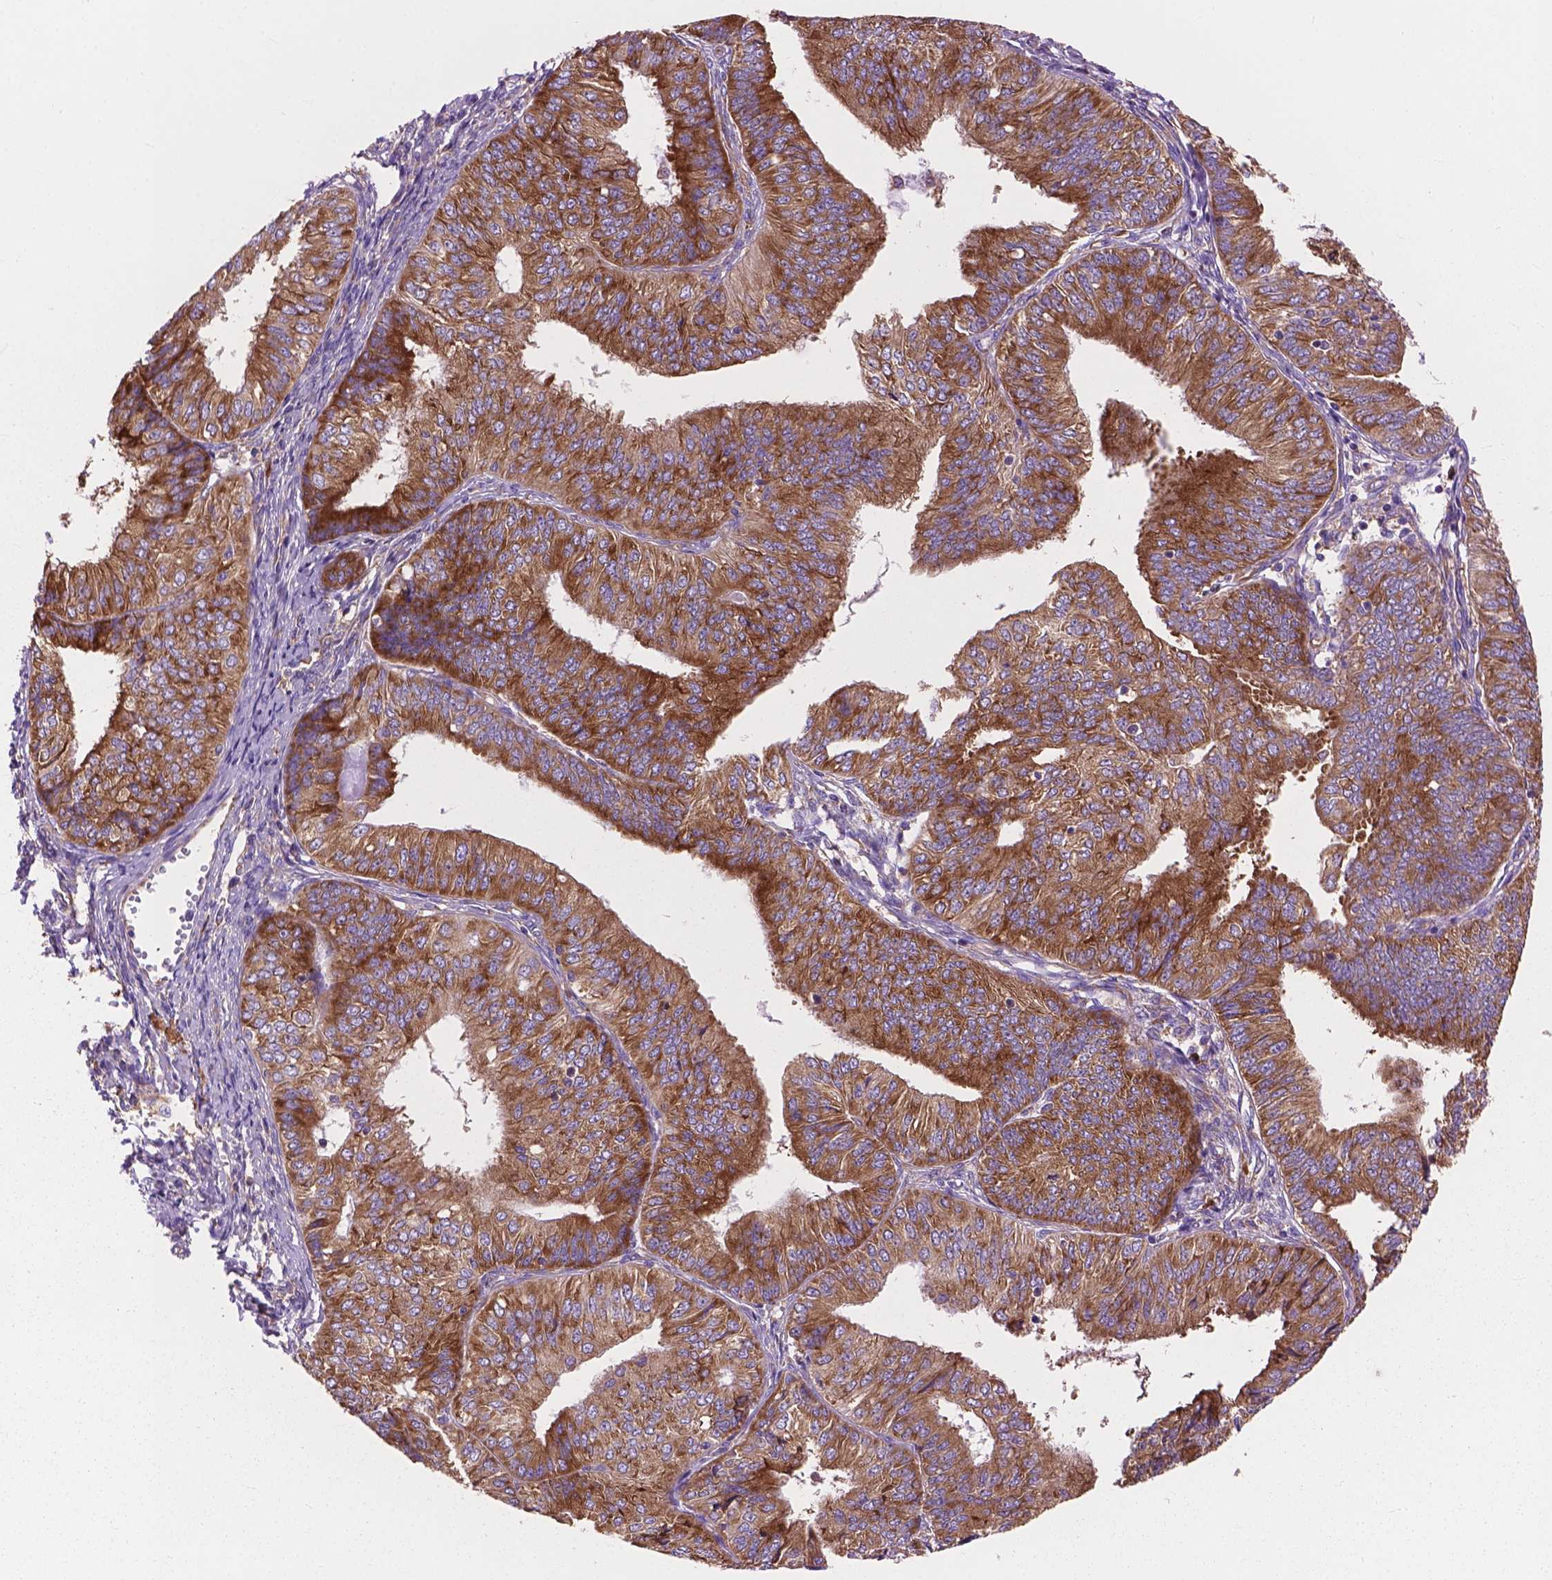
{"staining": {"intensity": "moderate", "quantity": ">75%", "location": "cytoplasmic/membranous"}, "tissue": "endometrial cancer", "cell_type": "Tumor cells", "image_type": "cancer", "snomed": [{"axis": "morphology", "description": "Adenocarcinoma, NOS"}, {"axis": "topography", "description": "Endometrium"}], "caption": "Protein expression analysis of human endometrial cancer reveals moderate cytoplasmic/membranous positivity in approximately >75% of tumor cells.", "gene": "RPL37A", "patient": {"sex": "female", "age": 58}}